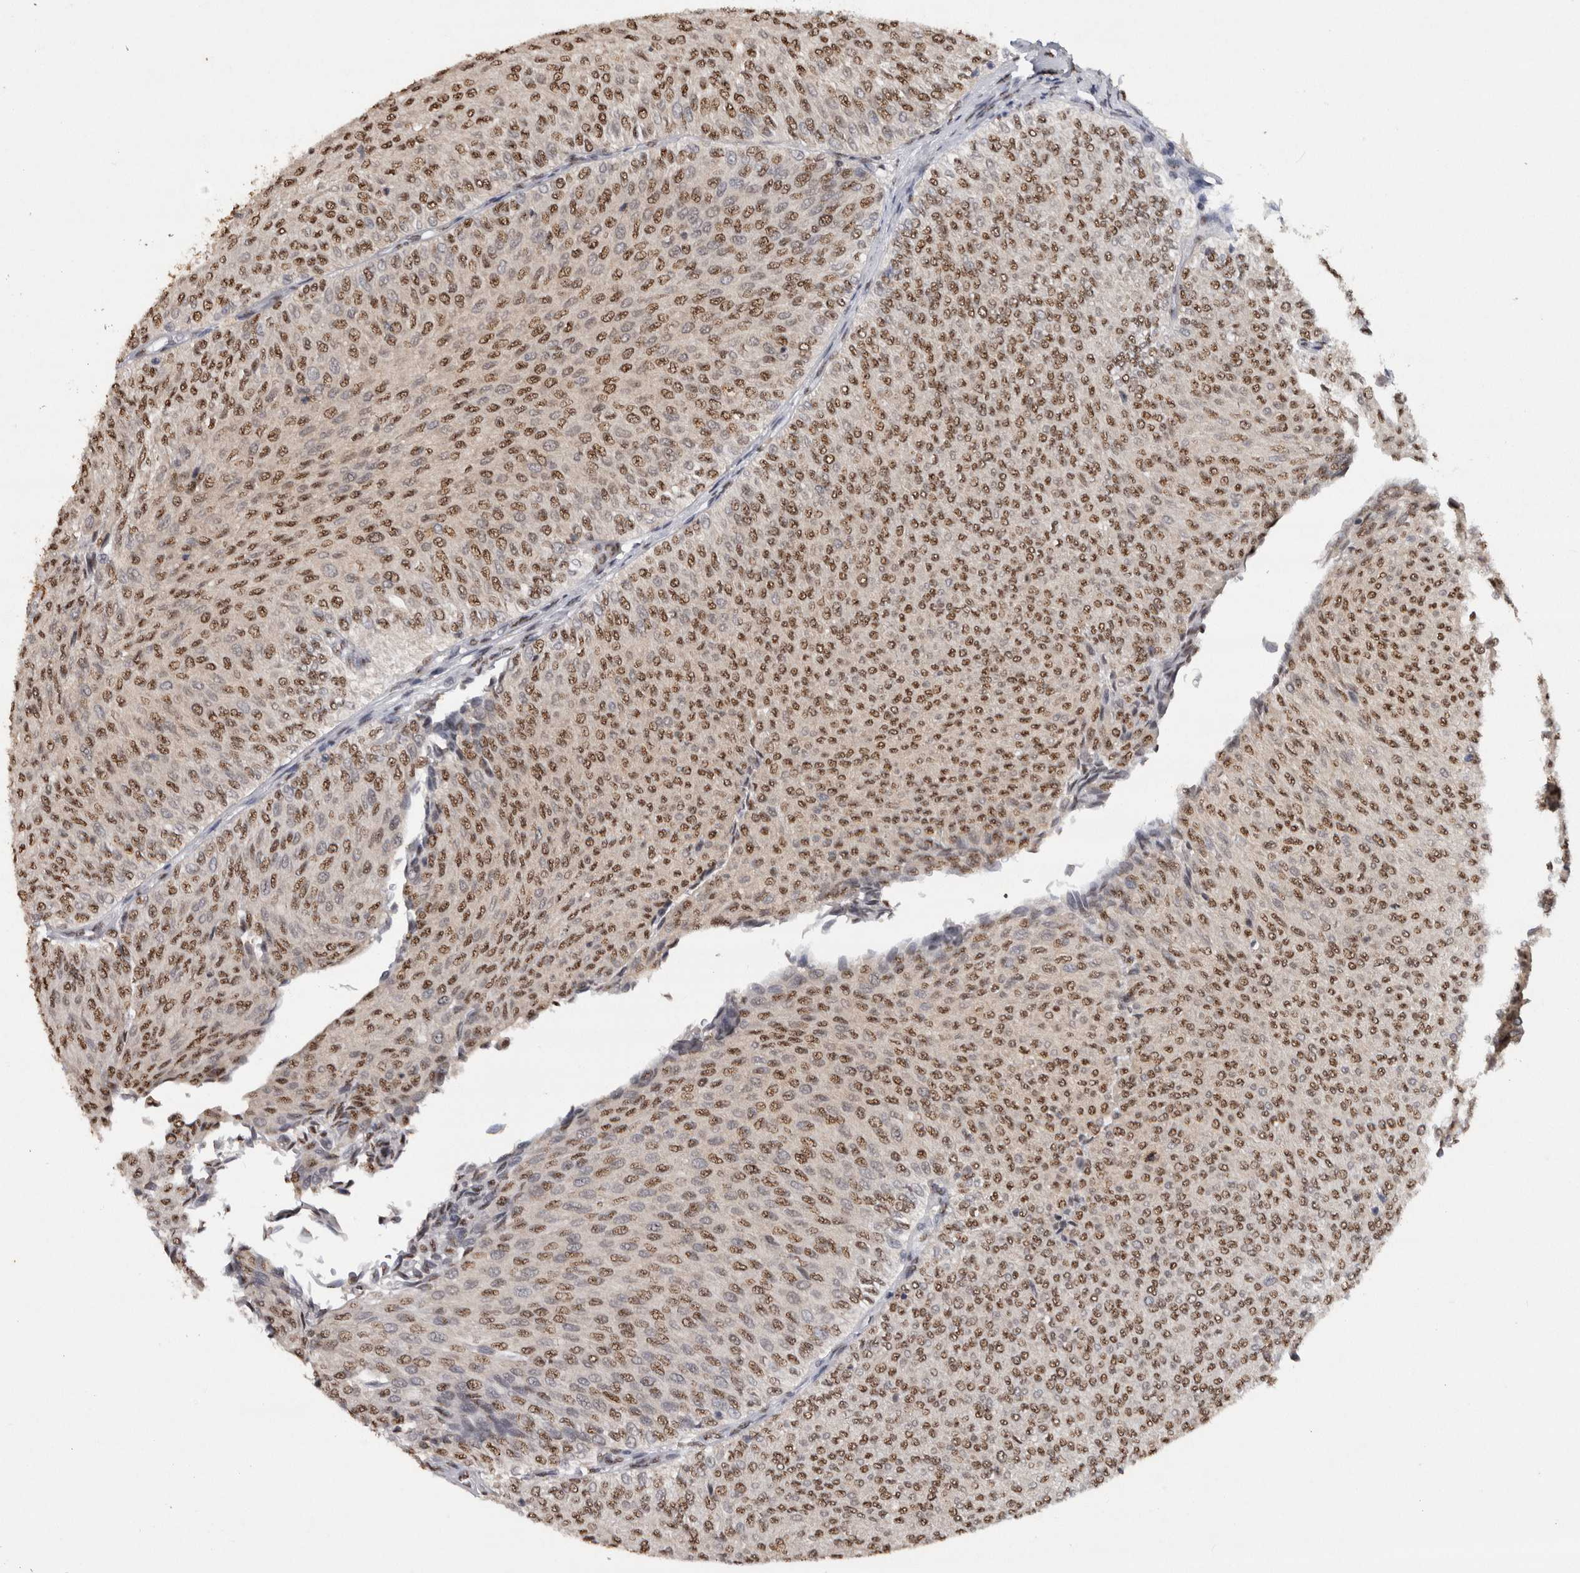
{"staining": {"intensity": "moderate", "quantity": ">75%", "location": "nuclear"}, "tissue": "urothelial cancer", "cell_type": "Tumor cells", "image_type": "cancer", "snomed": [{"axis": "morphology", "description": "Urothelial carcinoma, Low grade"}, {"axis": "topography", "description": "Urinary bladder"}], "caption": "Protein staining displays moderate nuclear positivity in approximately >75% of tumor cells in urothelial cancer.", "gene": "RPS6KA2", "patient": {"sex": "male", "age": 78}}